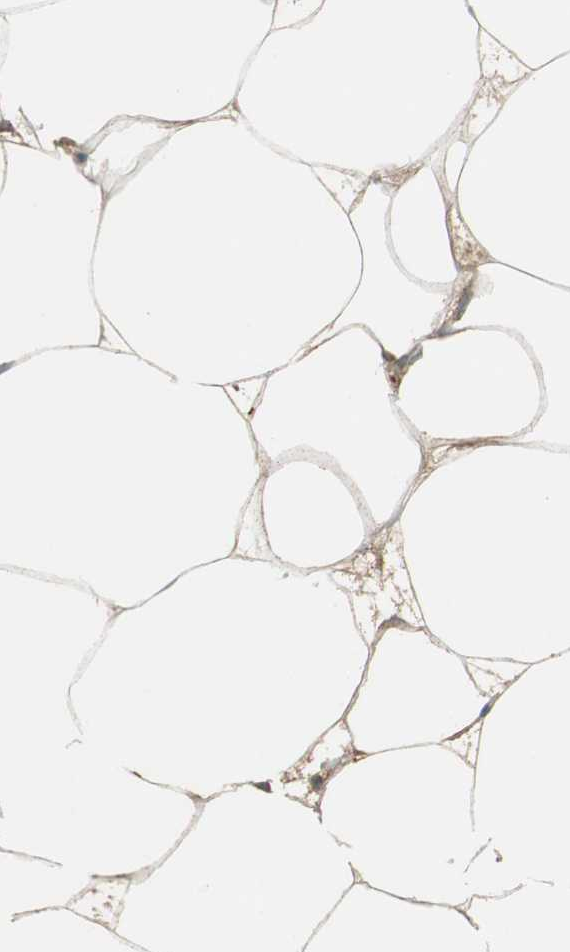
{"staining": {"intensity": "weak", "quantity": "25%-75%", "location": "cytoplasmic/membranous"}, "tissue": "adipose tissue", "cell_type": "Adipocytes", "image_type": "normal", "snomed": [{"axis": "morphology", "description": "Normal tissue, NOS"}, {"axis": "morphology", "description": "Duct carcinoma"}, {"axis": "topography", "description": "Breast"}, {"axis": "topography", "description": "Adipose tissue"}], "caption": "Adipose tissue stained with a brown dye demonstrates weak cytoplasmic/membranous positive staining in approximately 25%-75% of adipocytes.", "gene": "MSTO1", "patient": {"sex": "female", "age": 37}}